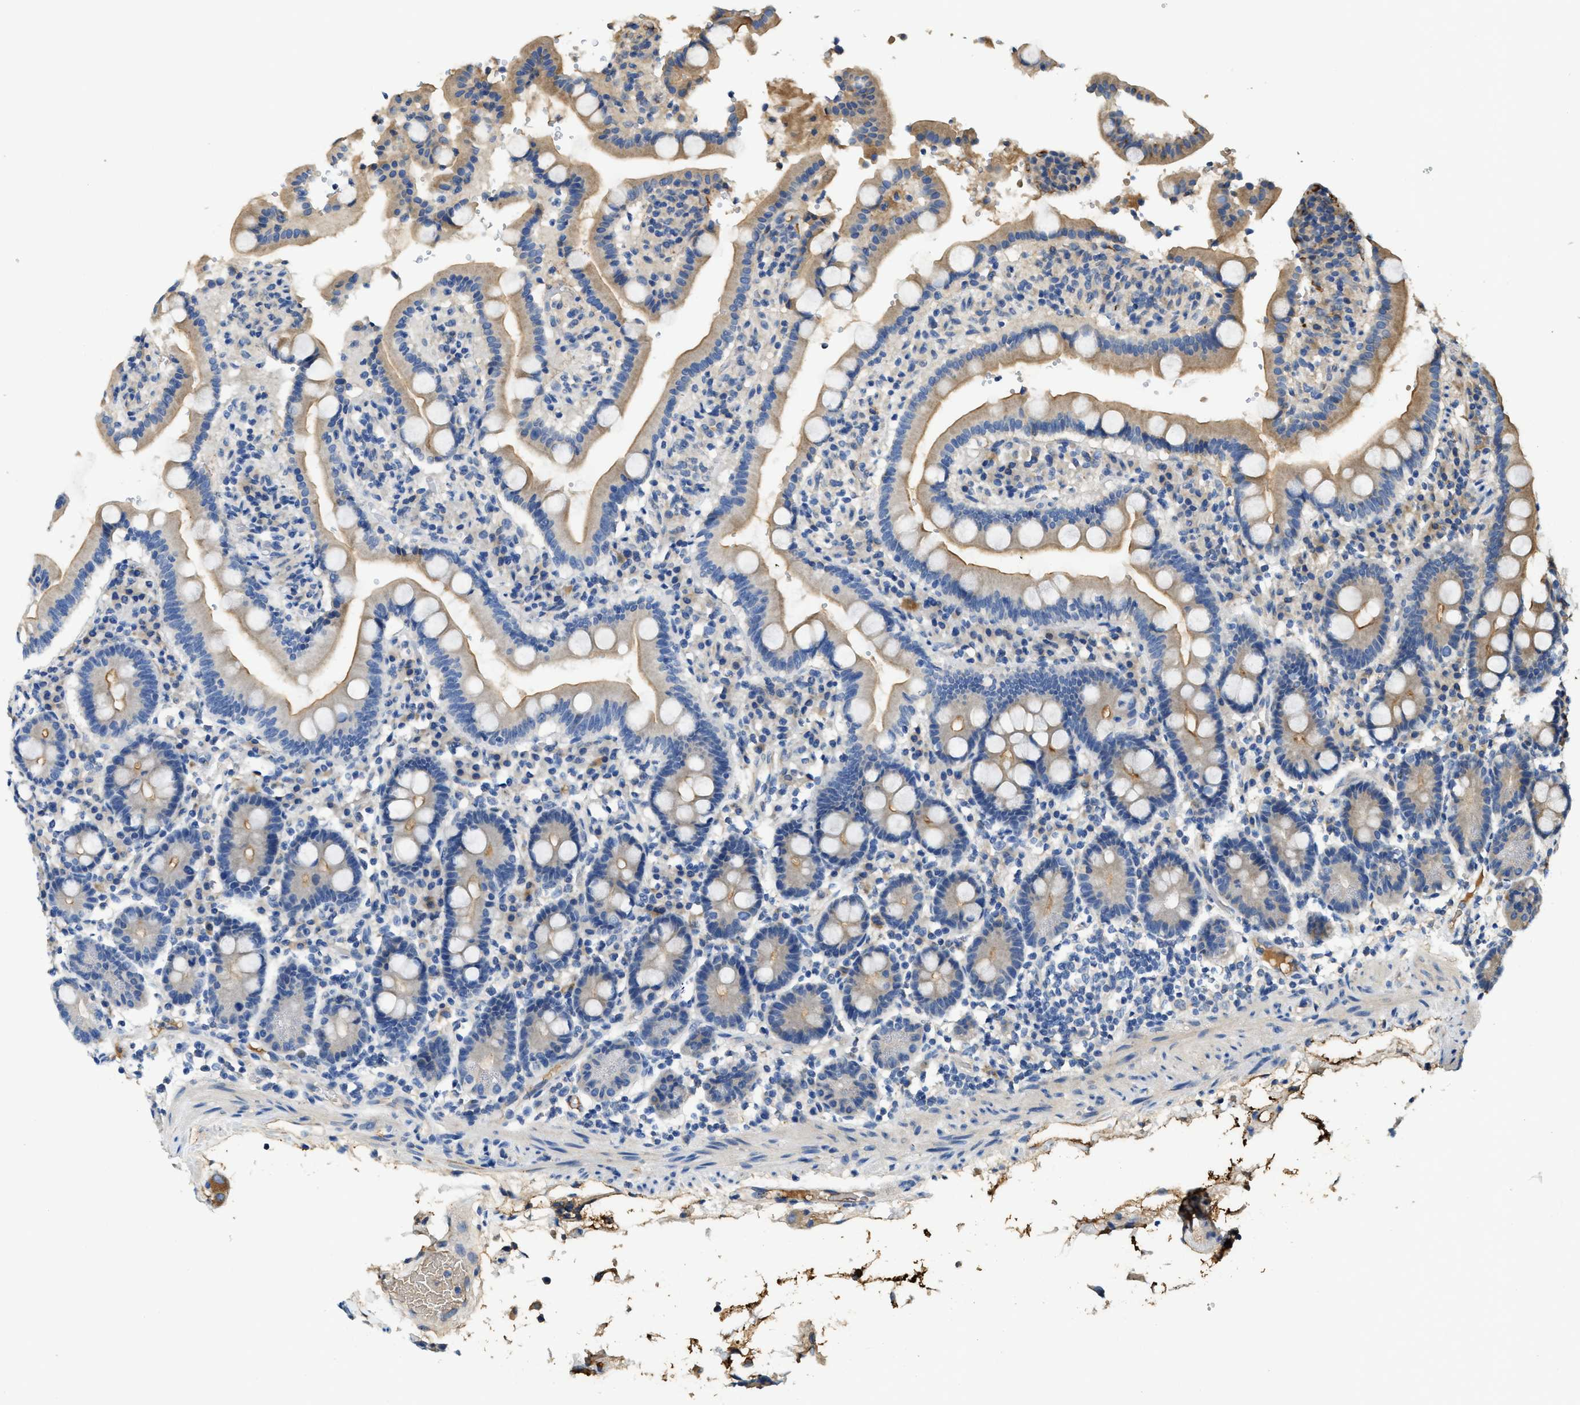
{"staining": {"intensity": "moderate", "quantity": "25%-75%", "location": "cytoplasmic/membranous"}, "tissue": "duodenum", "cell_type": "Glandular cells", "image_type": "normal", "snomed": [{"axis": "morphology", "description": "Normal tissue, NOS"}, {"axis": "topography", "description": "Small intestine, NOS"}], "caption": "This histopathology image exhibits immunohistochemistry staining of normal human duodenum, with medium moderate cytoplasmic/membranous staining in about 25%-75% of glandular cells.", "gene": "RIPK2", "patient": {"sex": "female", "age": 71}}